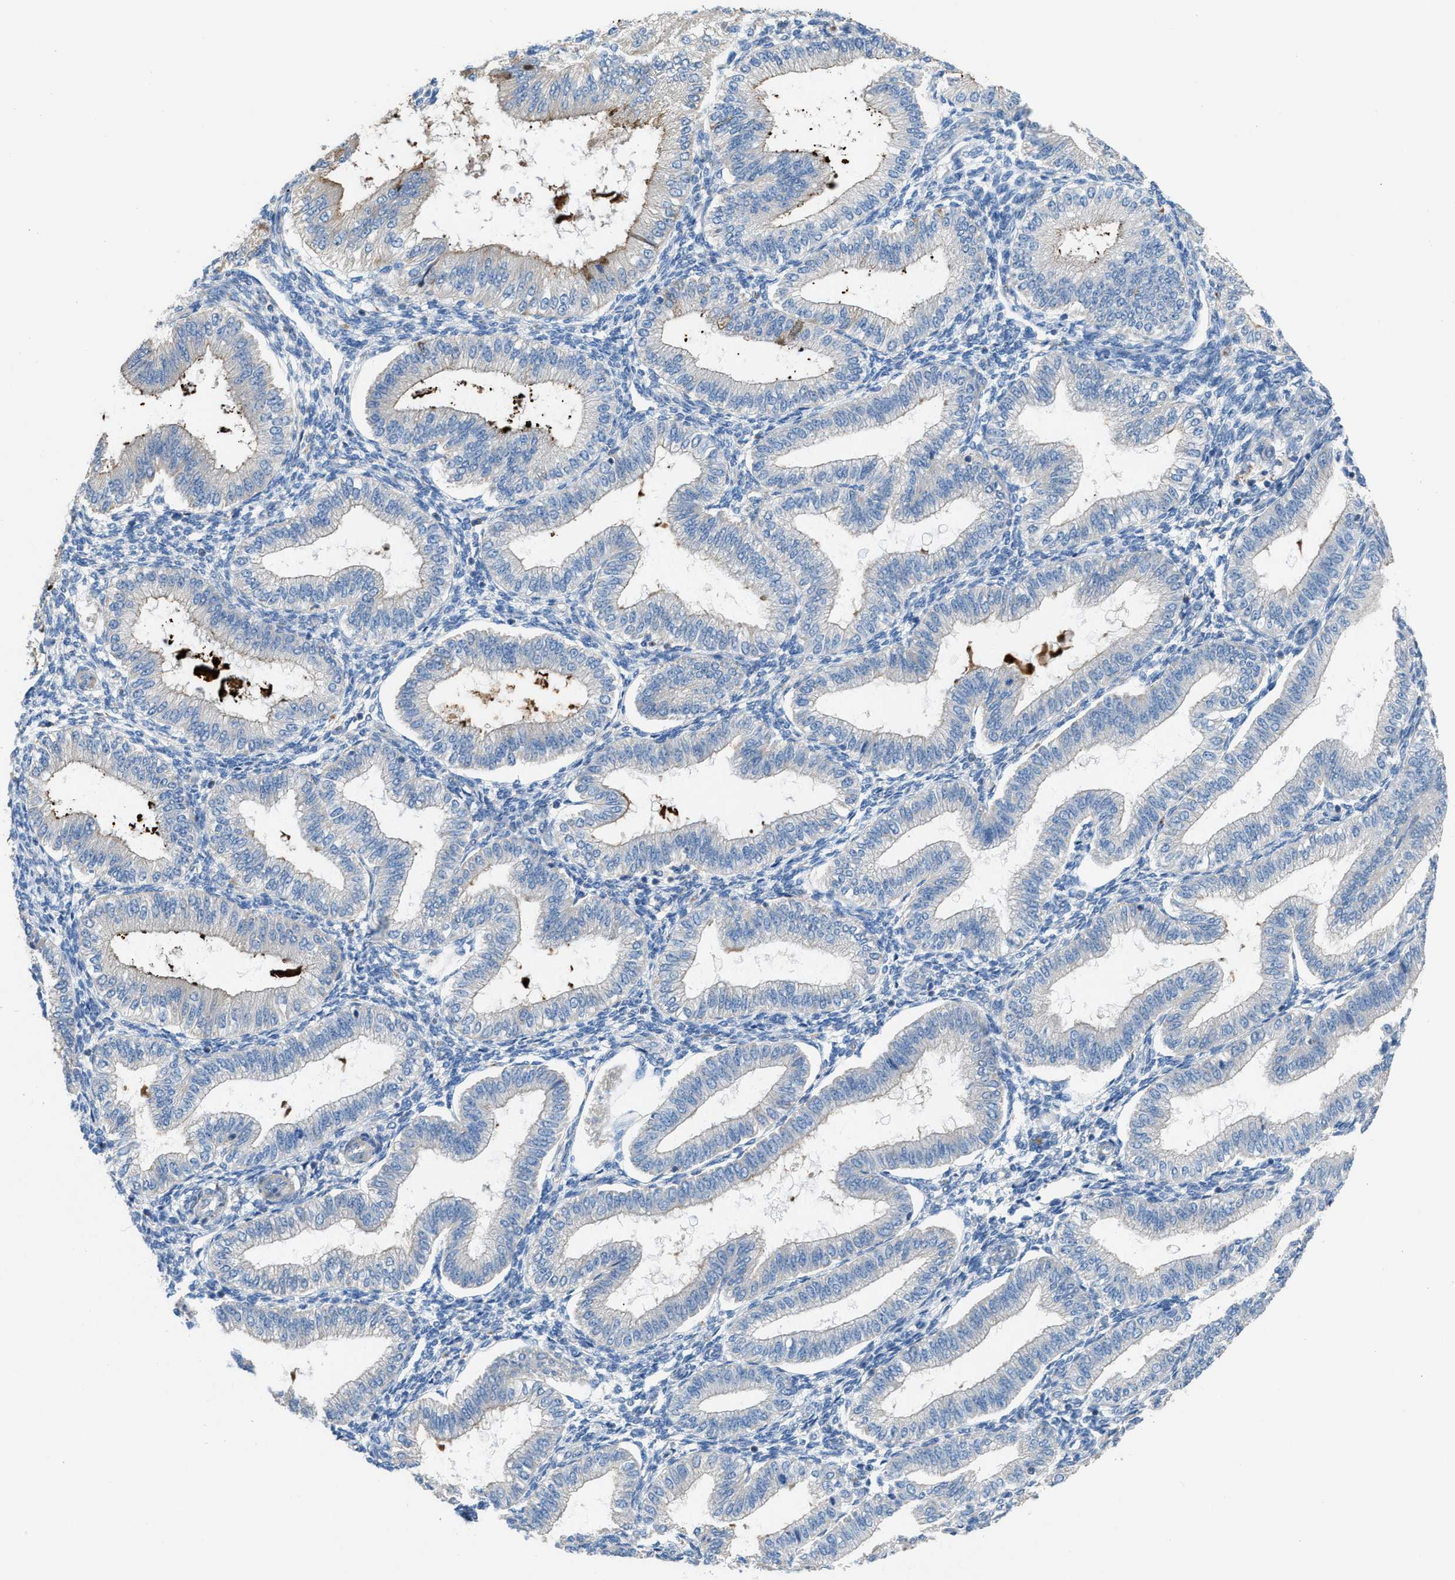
{"staining": {"intensity": "negative", "quantity": "none", "location": "none"}, "tissue": "endometrium", "cell_type": "Cells in endometrial stroma", "image_type": "normal", "snomed": [{"axis": "morphology", "description": "Normal tissue, NOS"}, {"axis": "topography", "description": "Endometrium"}], "caption": "Histopathology image shows no protein staining in cells in endometrial stroma of normal endometrium.", "gene": "AOAH", "patient": {"sex": "female", "age": 39}}